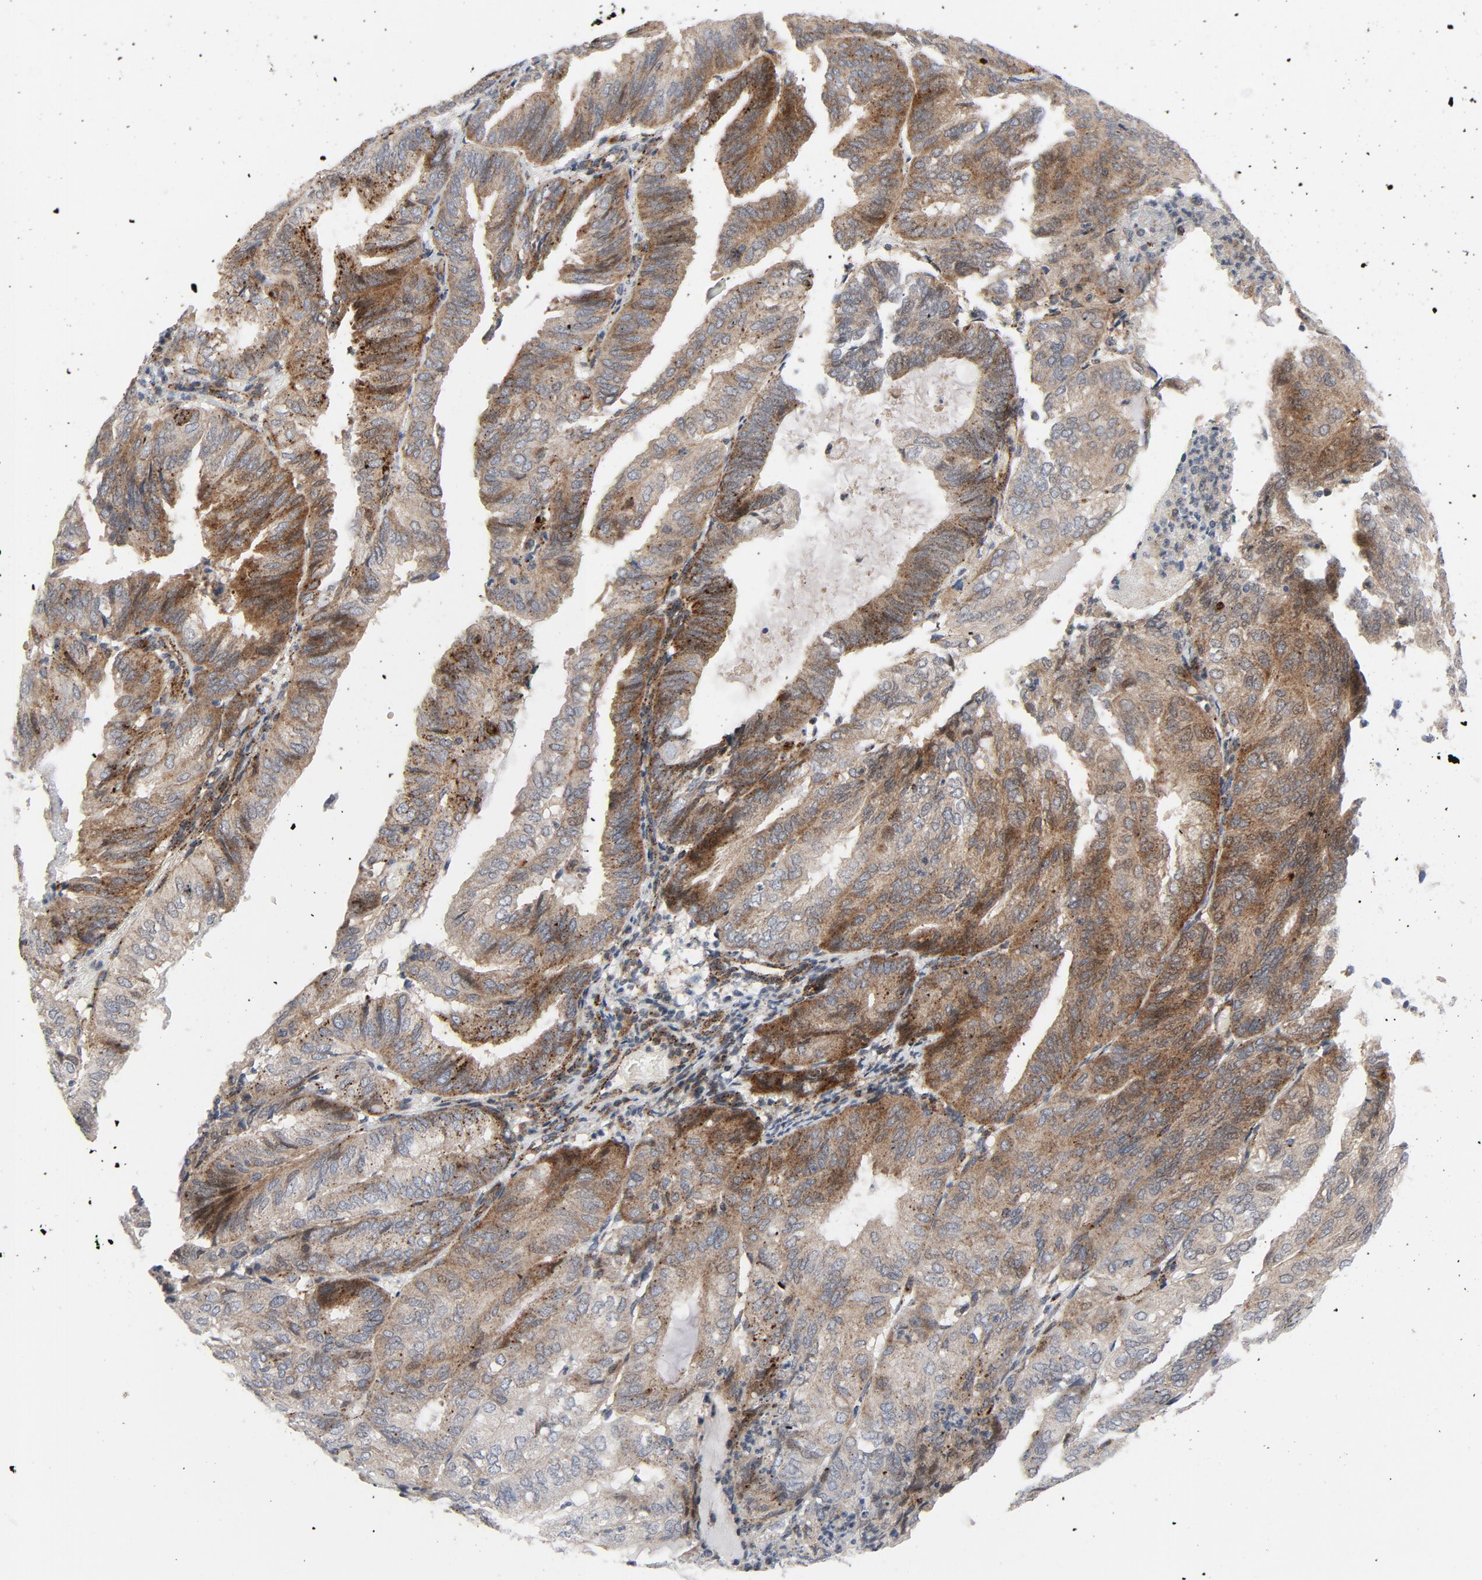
{"staining": {"intensity": "moderate", "quantity": "25%-75%", "location": "cytoplasmic/membranous"}, "tissue": "endometrial cancer", "cell_type": "Tumor cells", "image_type": "cancer", "snomed": [{"axis": "morphology", "description": "Adenocarcinoma, NOS"}, {"axis": "topography", "description": "Endometrium"}], "caption": "Endometrial cancer stained with immunohistochemistry (IHC) reveals moderate cytoplasmic/membranous staining in about 25%-75% of tumor cells.", "gene": "AKT2", "patient": {"sex": "female", "age": 66}}